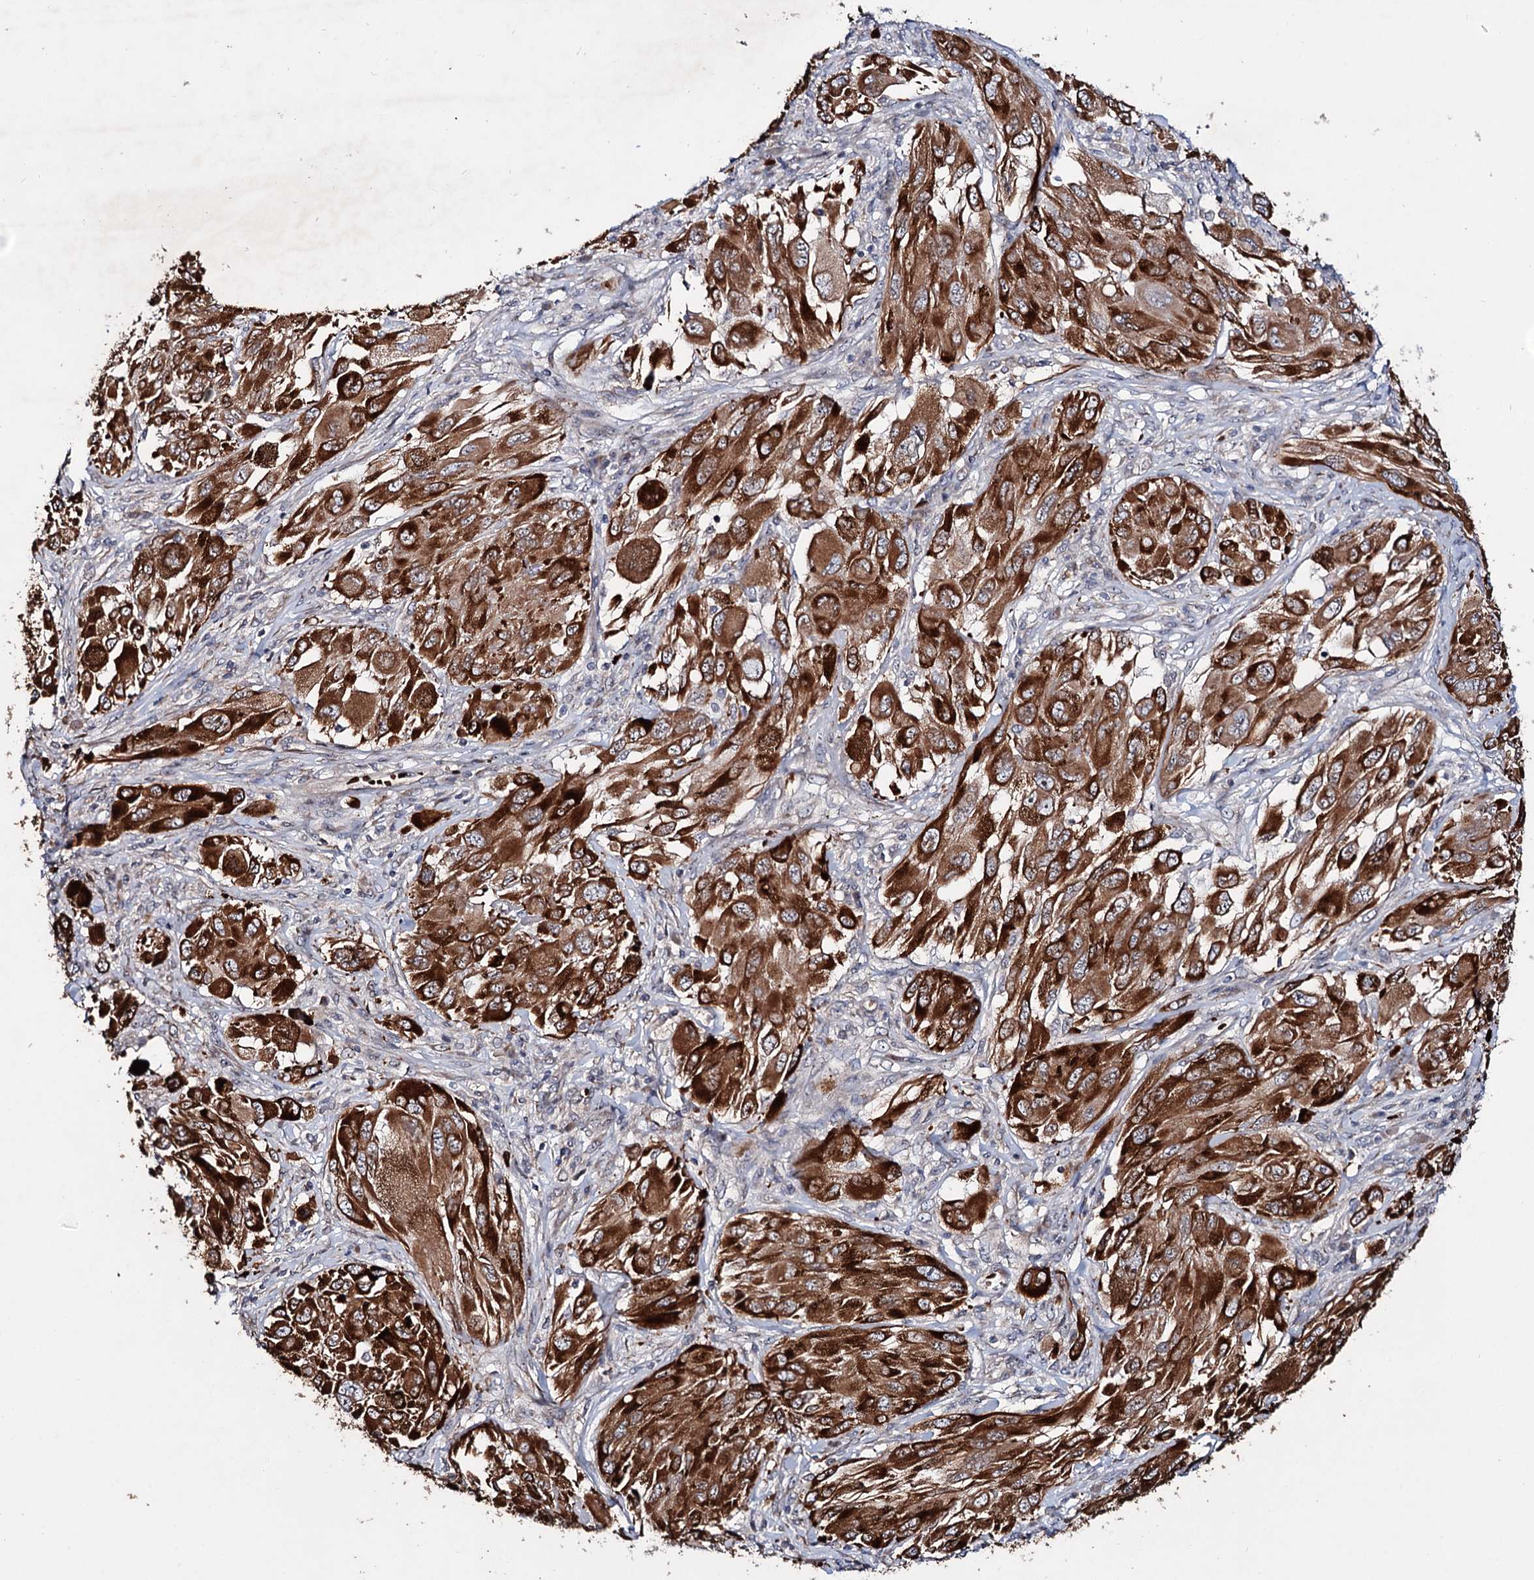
{"staining": {"intensity": "strong", "quantity": ">75%", "location": "cytoplasmic/membranous"}, "tissue": "melanoma", "cell_type": "Tumor cells", "image_type": "cancer", "snomed": [{"axis": "morphology", "description": "Malignant melanoma, NOS"}, {"axis": "topography", "description": "Skin"}], "caption": "A brown stain labels strong cytoplasmic/membranous positivity of a protein in melanoma tumor cells.", "gene": "PTDSS2", "patient": {"sex": "female", "age": 91}}